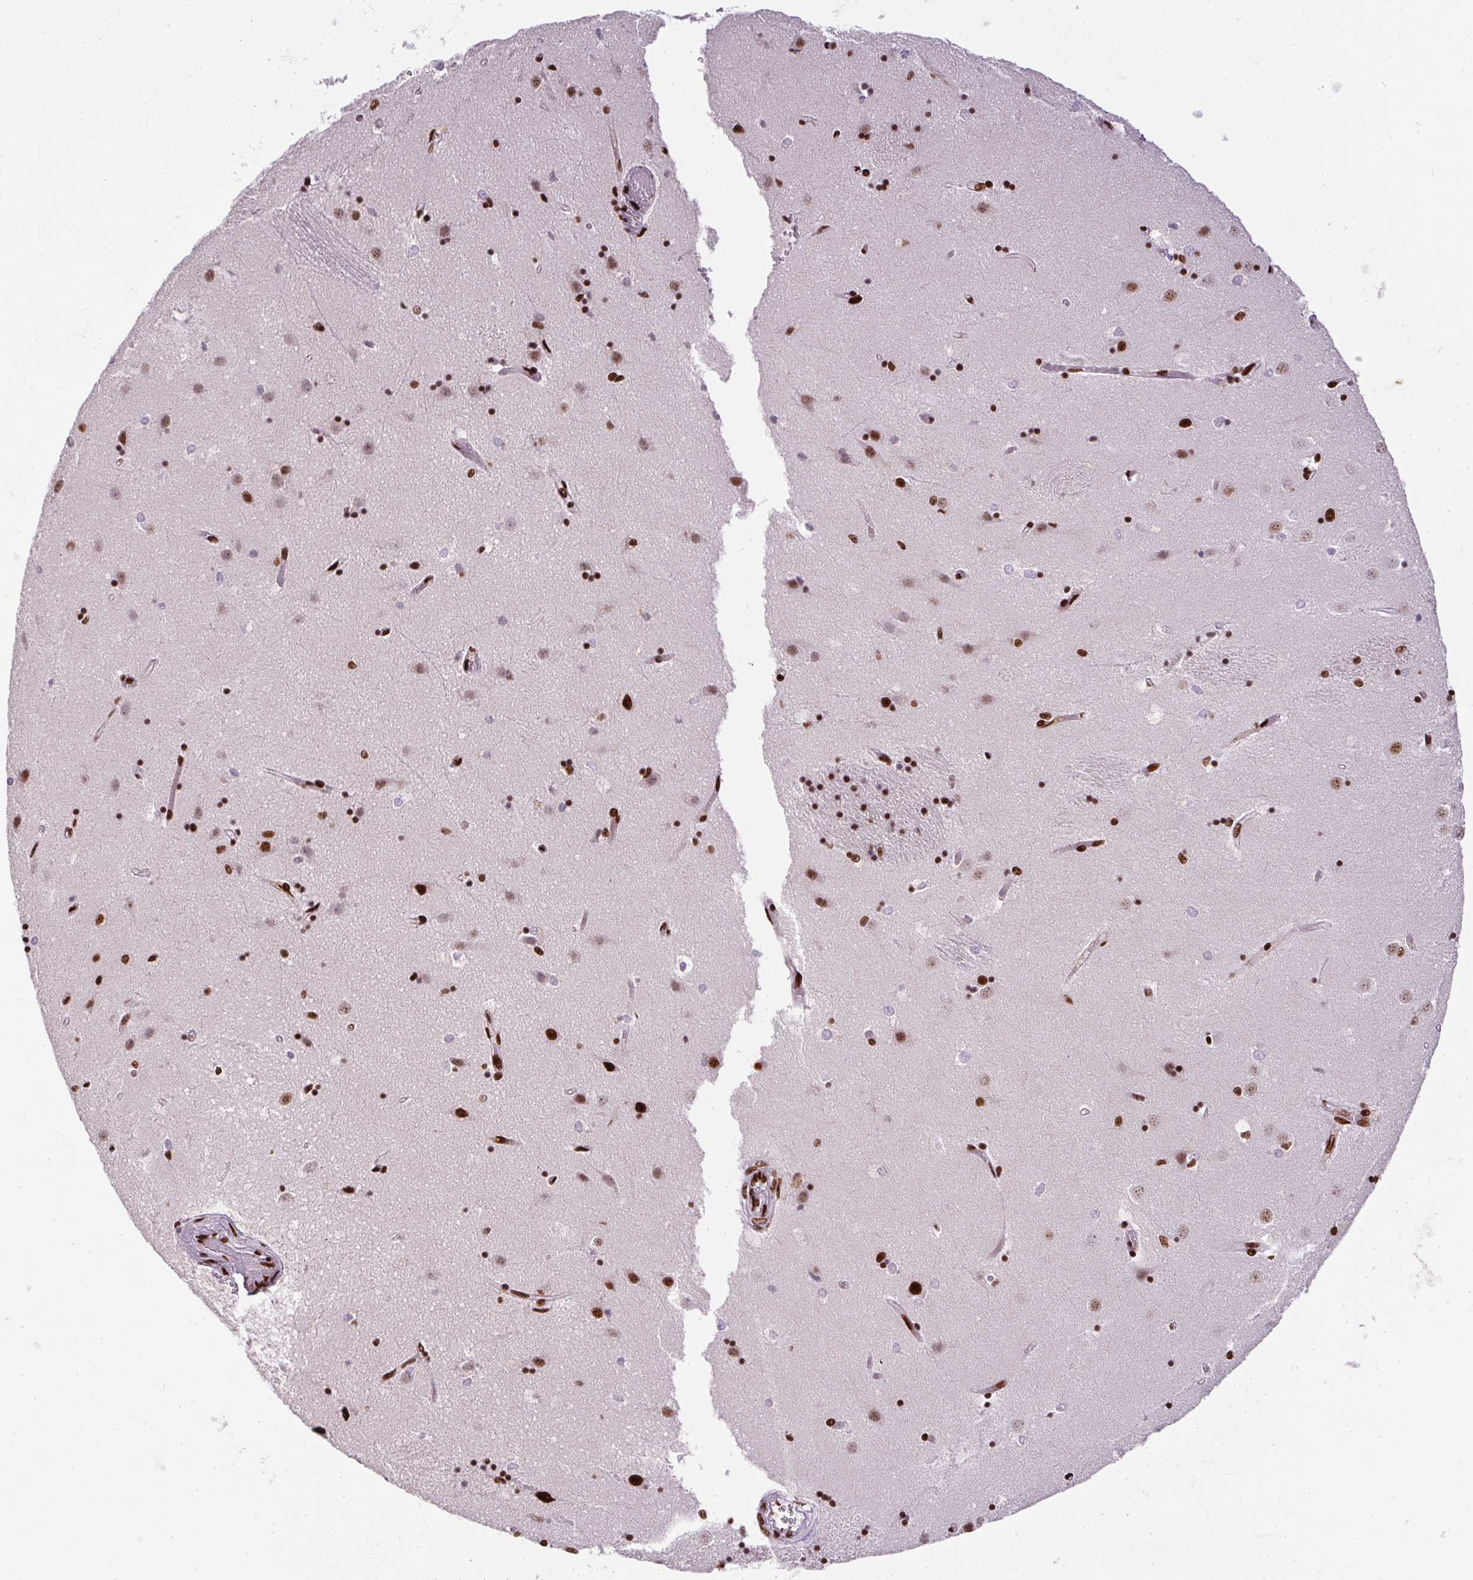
{"staining": {"intensity": "strong", "quantity": "25%-75%", "location": "nuclear"}, "tissue": "caudate", "cell_type": "Glial cells", "image_type": "normal", "snomed": [{"axis": "morphology", "description": "Normal tissue, NOS"}, {"axis": "topography", "description": "Lateral ventricle wall"}], "caption": "Immunohistochemistry (IHC) histopathology image of normal caudate stained for a protein (brown), which shows high levels of strong nuclear positivity in about 25%-75% of glial cells.", "gene": "PAGE3", "patient": {"sex": "male", "age": 54}}